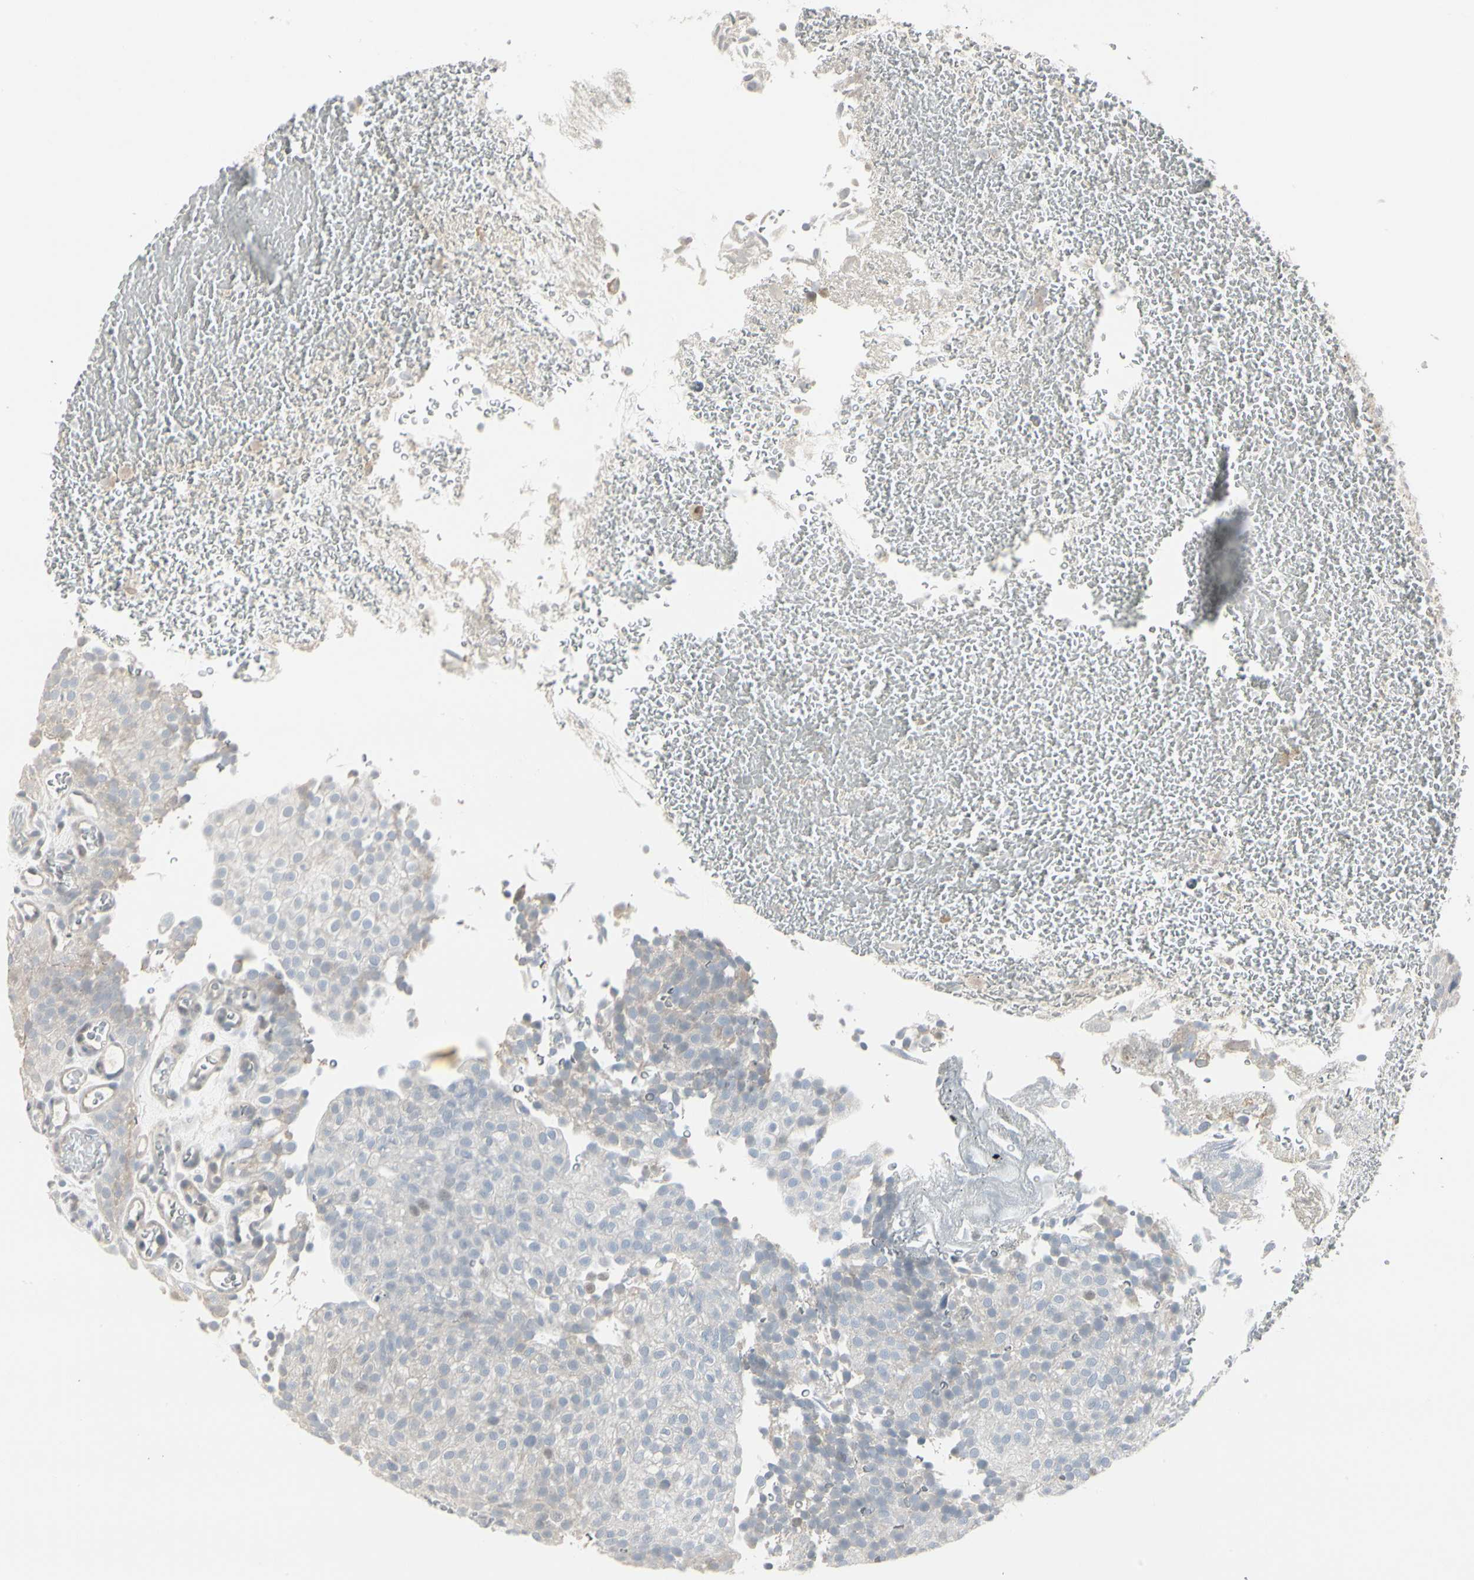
{"staining": {"intensity": "weak", "quantity": "<25%", "location": "cytoplasmic/membranous"}, "tissue": "urothelial cancer", "cell_type": "Tumor cells", "image_type": "cancer", "snomed": [{"axis": "morphology", "description": "Urothelial carcinoma, Low grade"}, {"axis": "topography", "description": "Urinary bladder"}], "caption": "There is no significant staining in tumor cells of low-grade urothelial carcinoma. Nuclei are stained in blue.", "gene": "DMPK", "patient": {"sex": "male", "age": 78}}